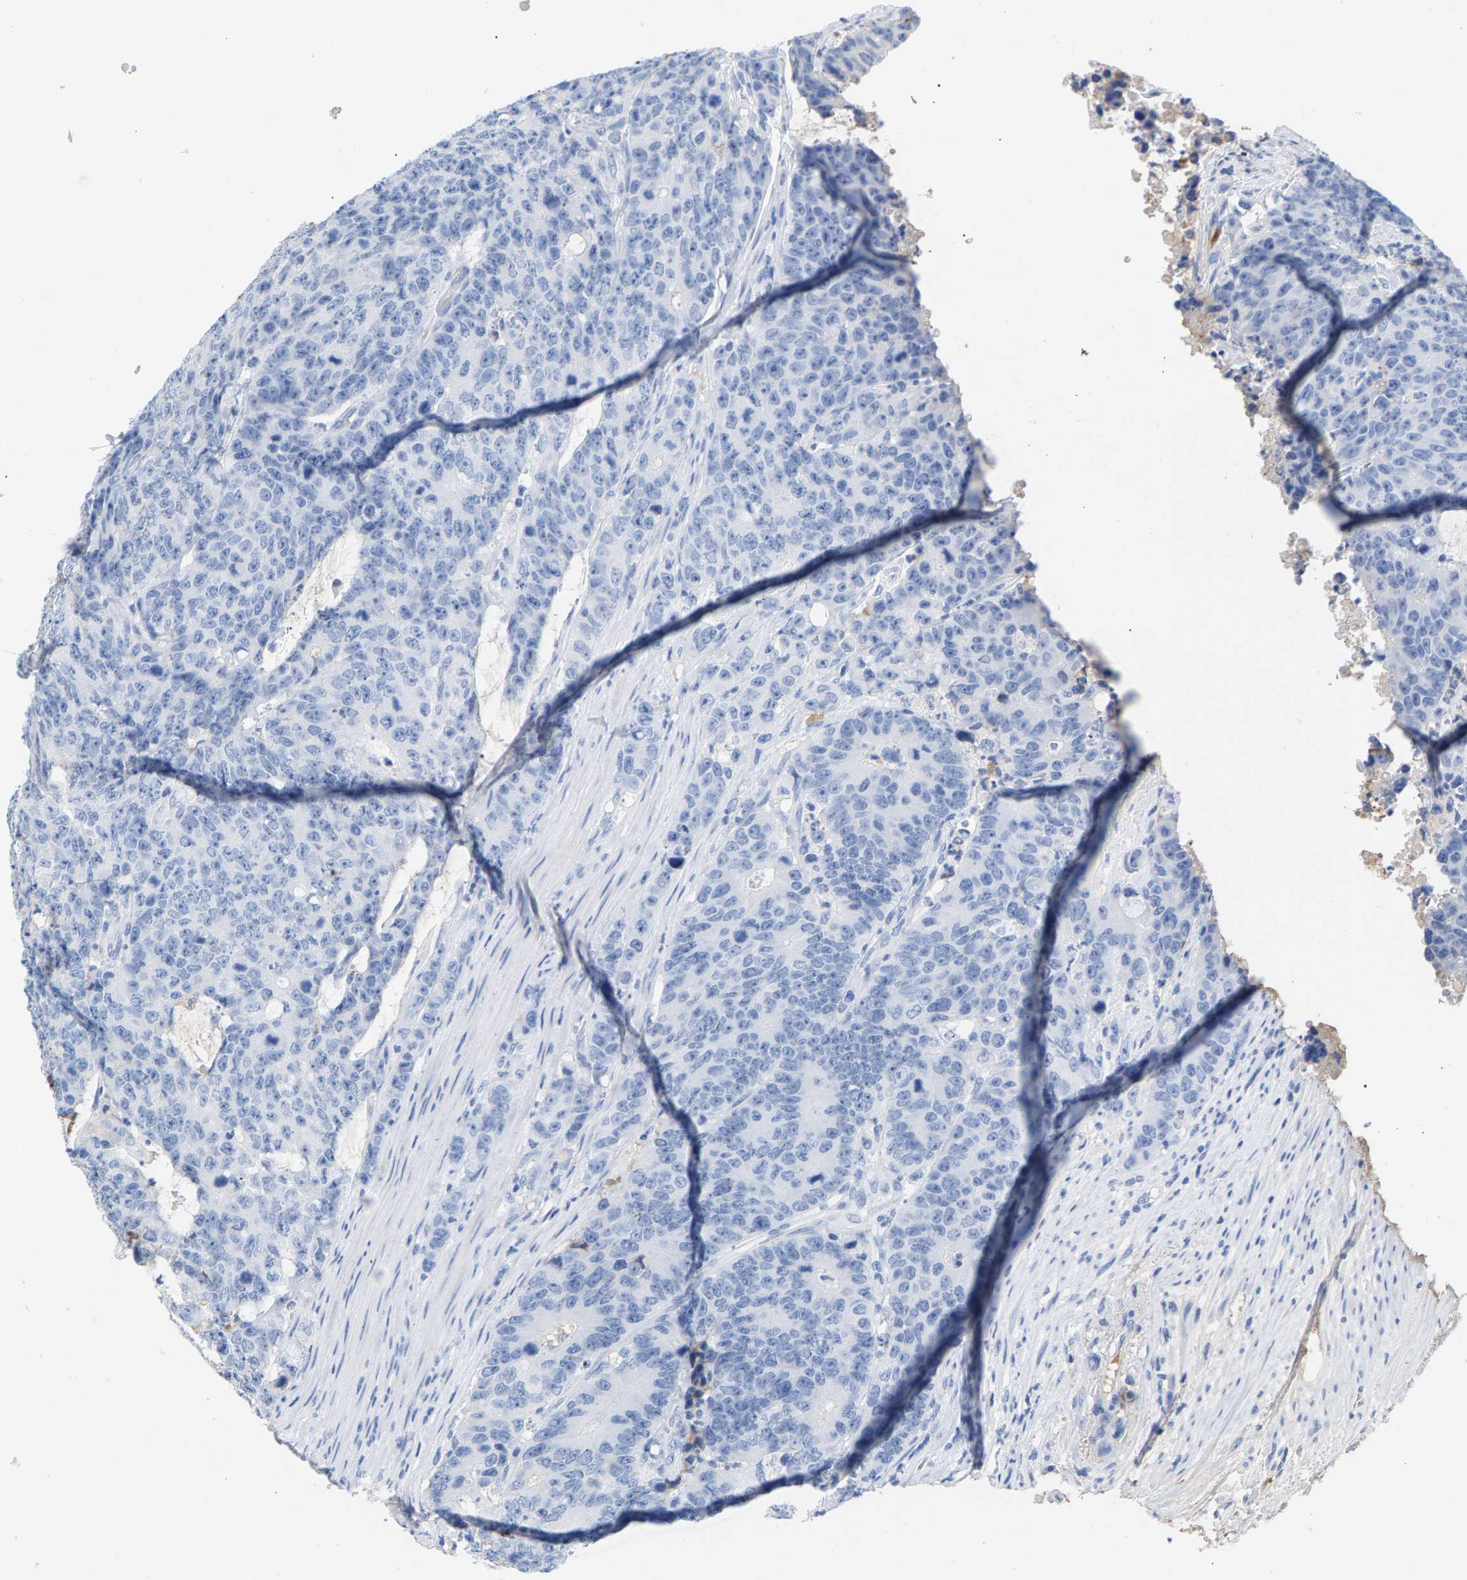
{"staining": {"intensity": "negative", "quantity": "none", "location": "none"}, "tissue": "colorectal cancer", "cell_type": "Tumor cells", "image_type": "cancer", "snomed": [{"axis": "morphology", "description": "Adenocarcinoma, NOS"}, {"axis": "topography", "description": "Colon"}], "caption": "A photomicrograph of adenocarcinoma (colorectal) stained for a protein reveals no brown staining in tumor cells. (DAB (3,3'-diaminobenzidine) immunohistochemistry (IHC) visualized using brightfield microscopy, high magnification).", "gene": "APOH", "patient": {"sex": "female", "age": 86}}